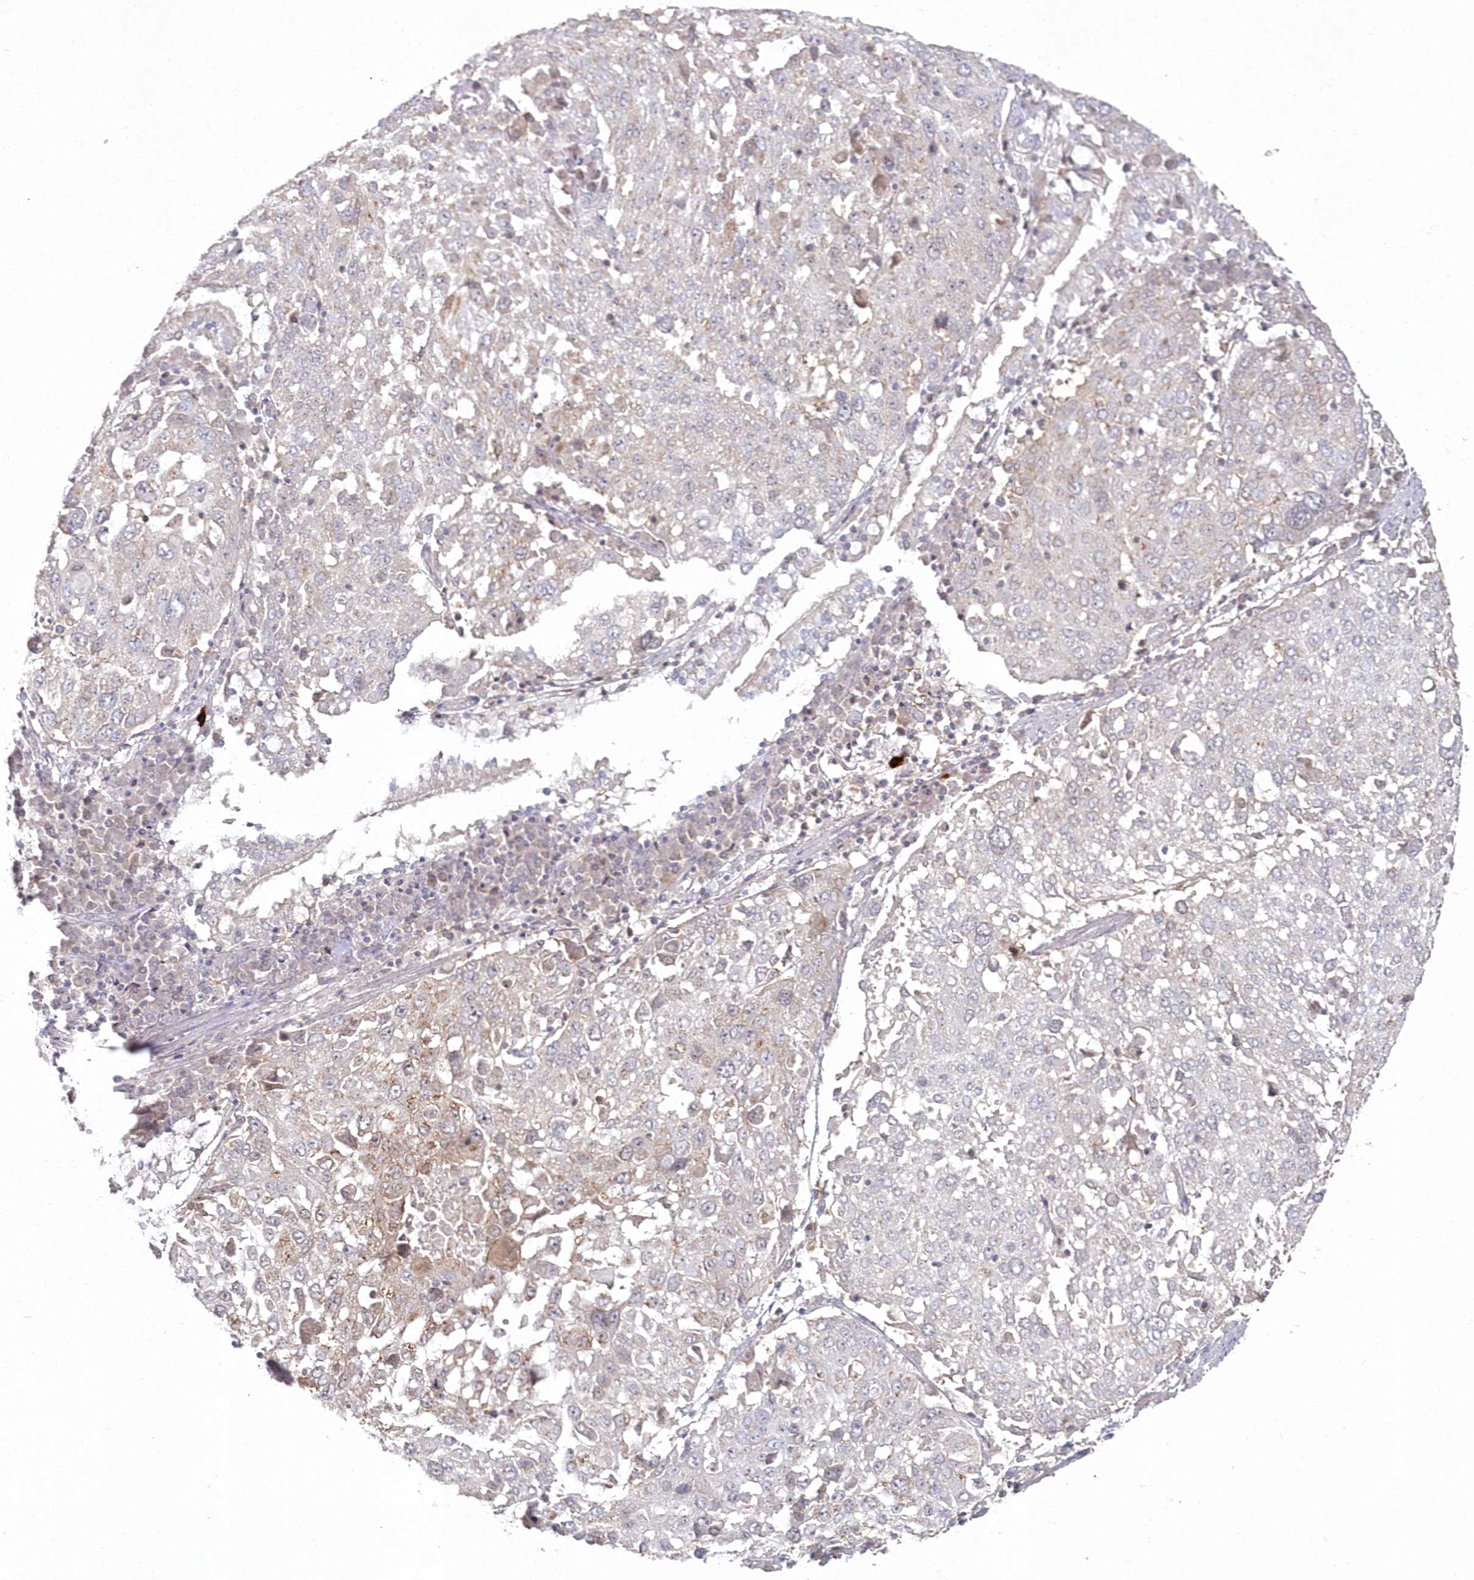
{"staining": {"intensity": "weak", "quantity": "<25%", "location": "cytoplasmic/membranous"}, "tissue": "lung cancer", "cell_type": "Tumor cells", "image_type": "cancer", "snomed": [{"axis": "morphology", "description": "Squamous cell carcinoma, NOS"}, {"axis": "topography", "description": "Lung"}], "caption": "IHC micrograph of human squamous cell carcinoma (lung) stained for a protein (brown), which reveals no staining in tumor cells.", "gene": "ARSB", "patient": {"sex": "male", "age": 65}}